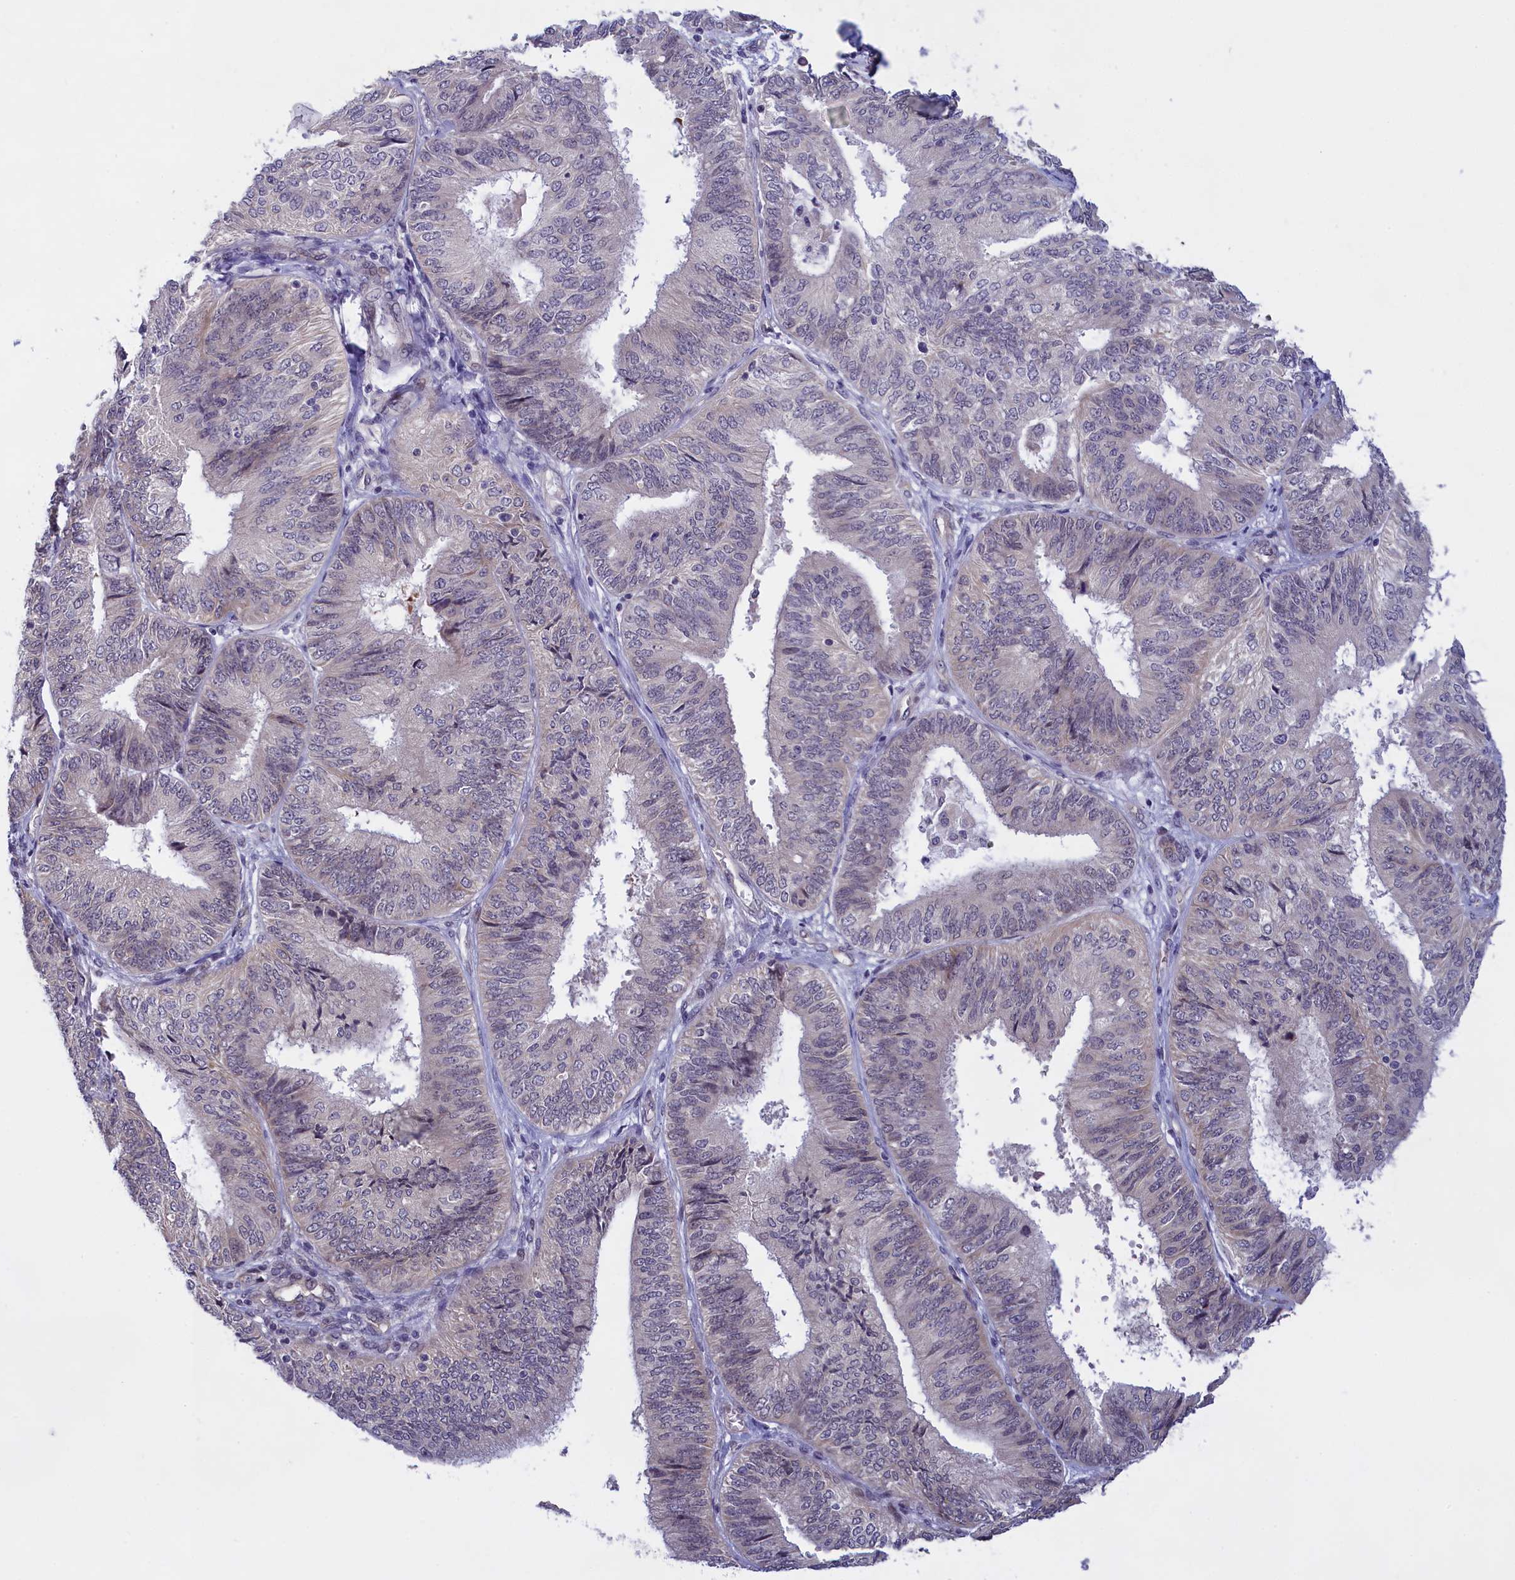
{"staining": {"intensity": "weak", "quantity": "<25%", "location": "cytoplasmic/membranous"}, "tissue": "endometrial cancer", "cell_type": "Tumor cells", "image_type": "cancer", "snomed": [{"axis": "morphology", "description": "Adenocarcinoma, NOS"}, {"axis": "topography", "description": "Endometrium"}], "caption": "Human endometrial cancer (adenocarcinoma) stained for a protein using immunohistochemistry exhibits no positivity in tumor cells.", "gene": "IGFALS", "patient": {"sex": "female", "age": 58}}